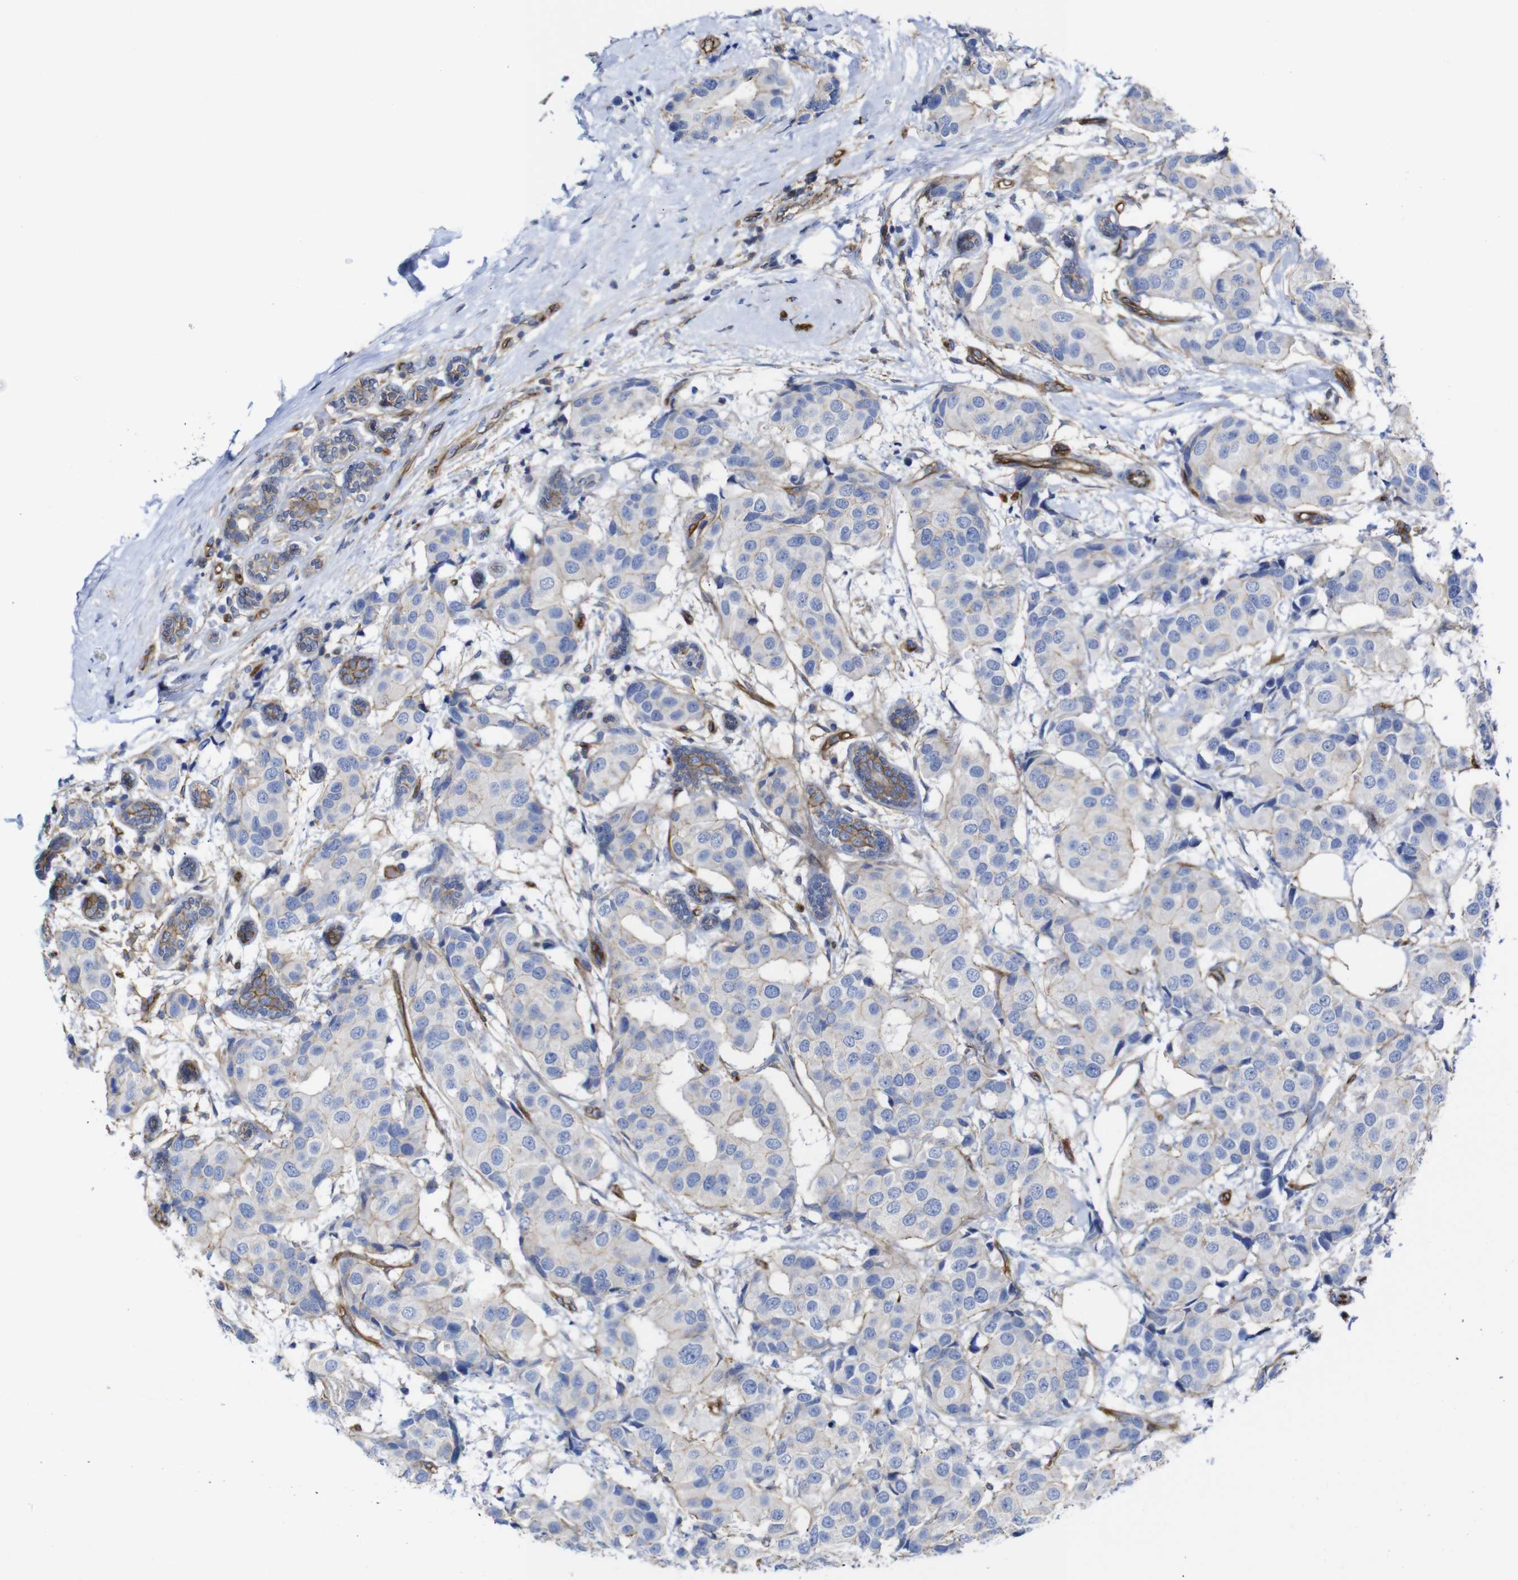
{"staining": {"intensity": "negative", "quantity": "none", "location": "none"}, "tissue": "breast cancer", "cell_type": "Tumor cells", "image_type": "cancer", "snomed": [{"axis": "morphology", "description": "Normal tissue, NOS"}, {"axis": "morphology", "description": "Duct carcinoma"}, {"axis": "topography", "description": "Breast"}], "caption": "Human breast cancer (intraductal carcinoma) stained for a protein using immunohistochemistry (IHC) reveals no staining in tumor cells.", "gene": "SPTBN1", "patient": {"sex": "female", "age": 39}}